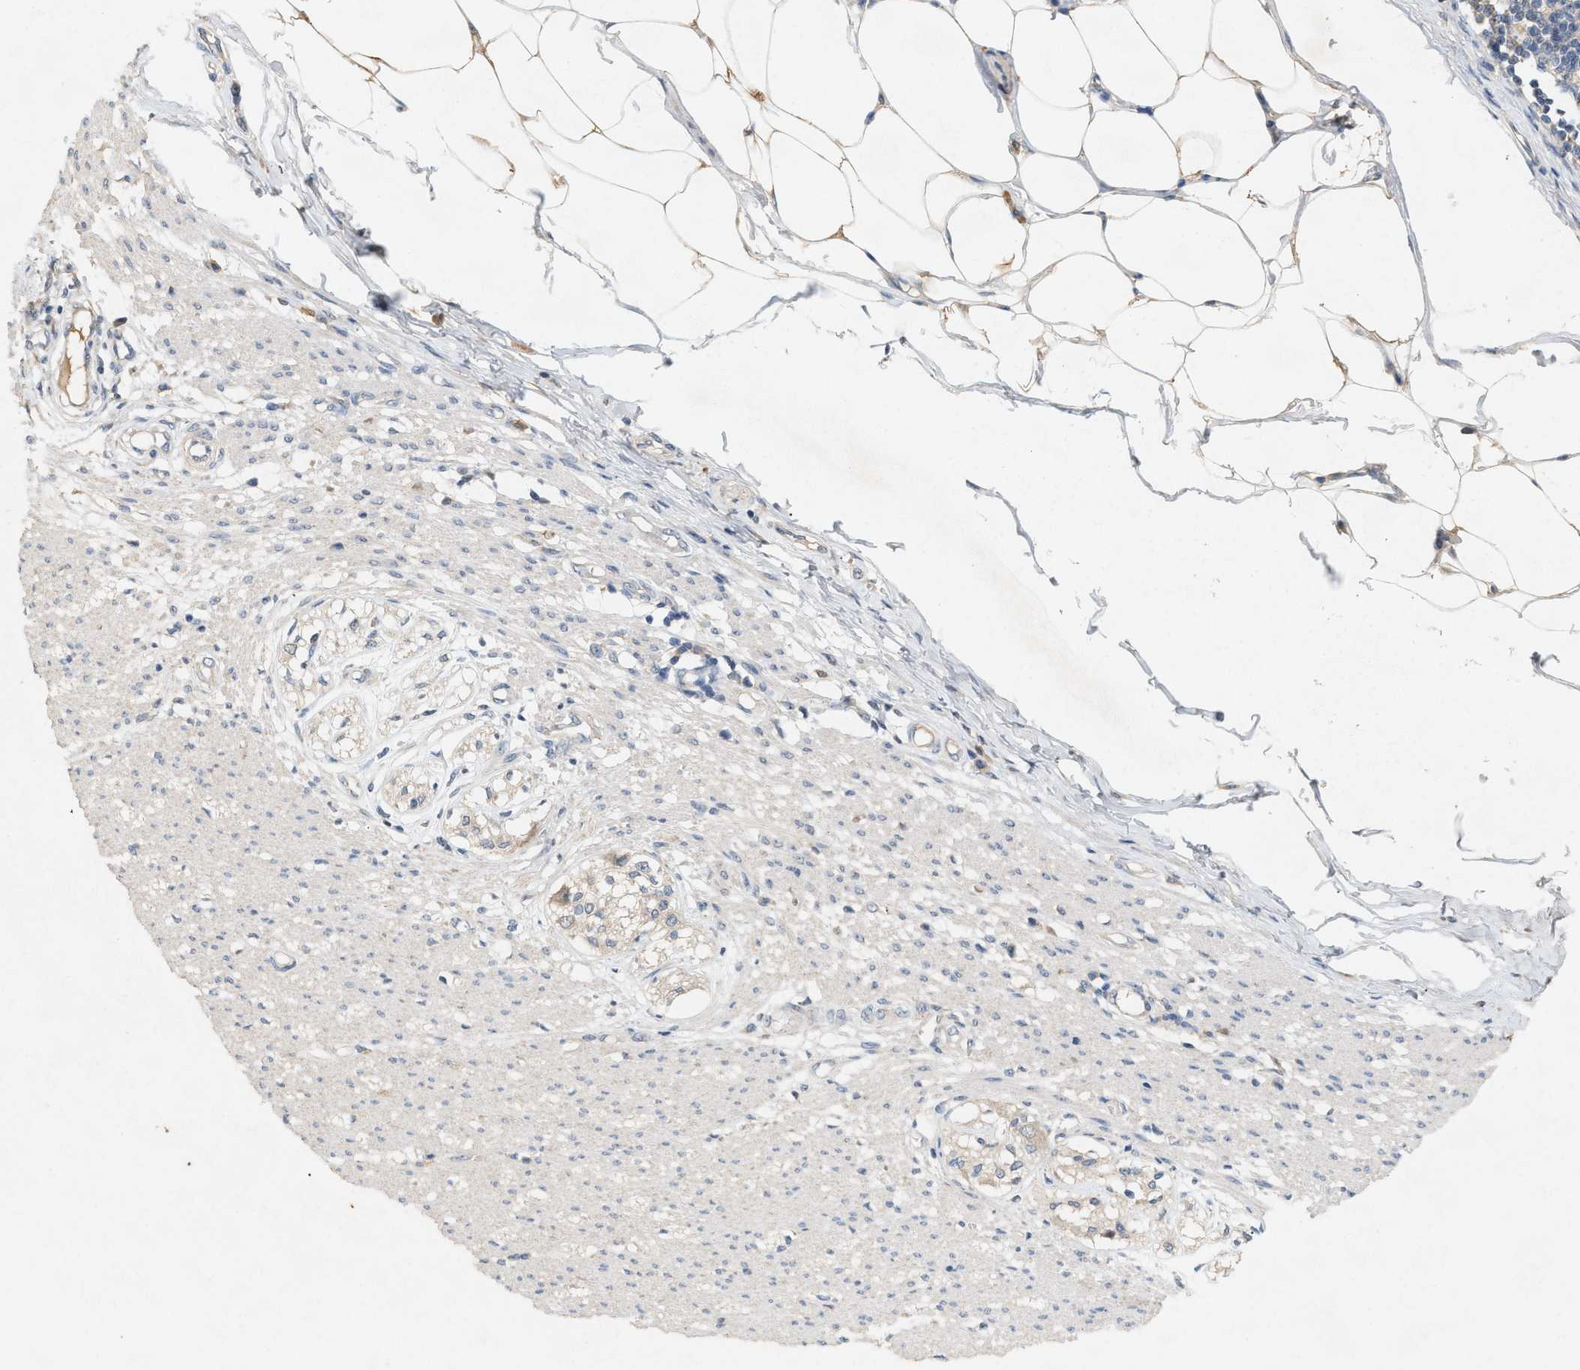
{"staining": {"intensity": "negative", "quantity": "none", "location": "none"}, "tissue": "smooth muscle", "cell_type": "Smooth muscle cells", "image_type": "normal", "snomed": [{"axis": "morphology", "description": "Normal tissue, NOS"}, {"axis": "morphology", "description": "Adenocarcinoma, NOS"}, {"axis": "topography", "description": "Colon"}, {"axis": "topography", "description": "Peripheral nerve tissue"}], "caption": "Smooth muscle was stained to show a protein in brown. There is no significant positivity in smooth muscle cells. (Brightfield microscopy of DAB (3,3'-diaminobenzidine) IHC at high magnification).", "gene": "DCAF7", "patient": {"sex": "male", "age": 14}}